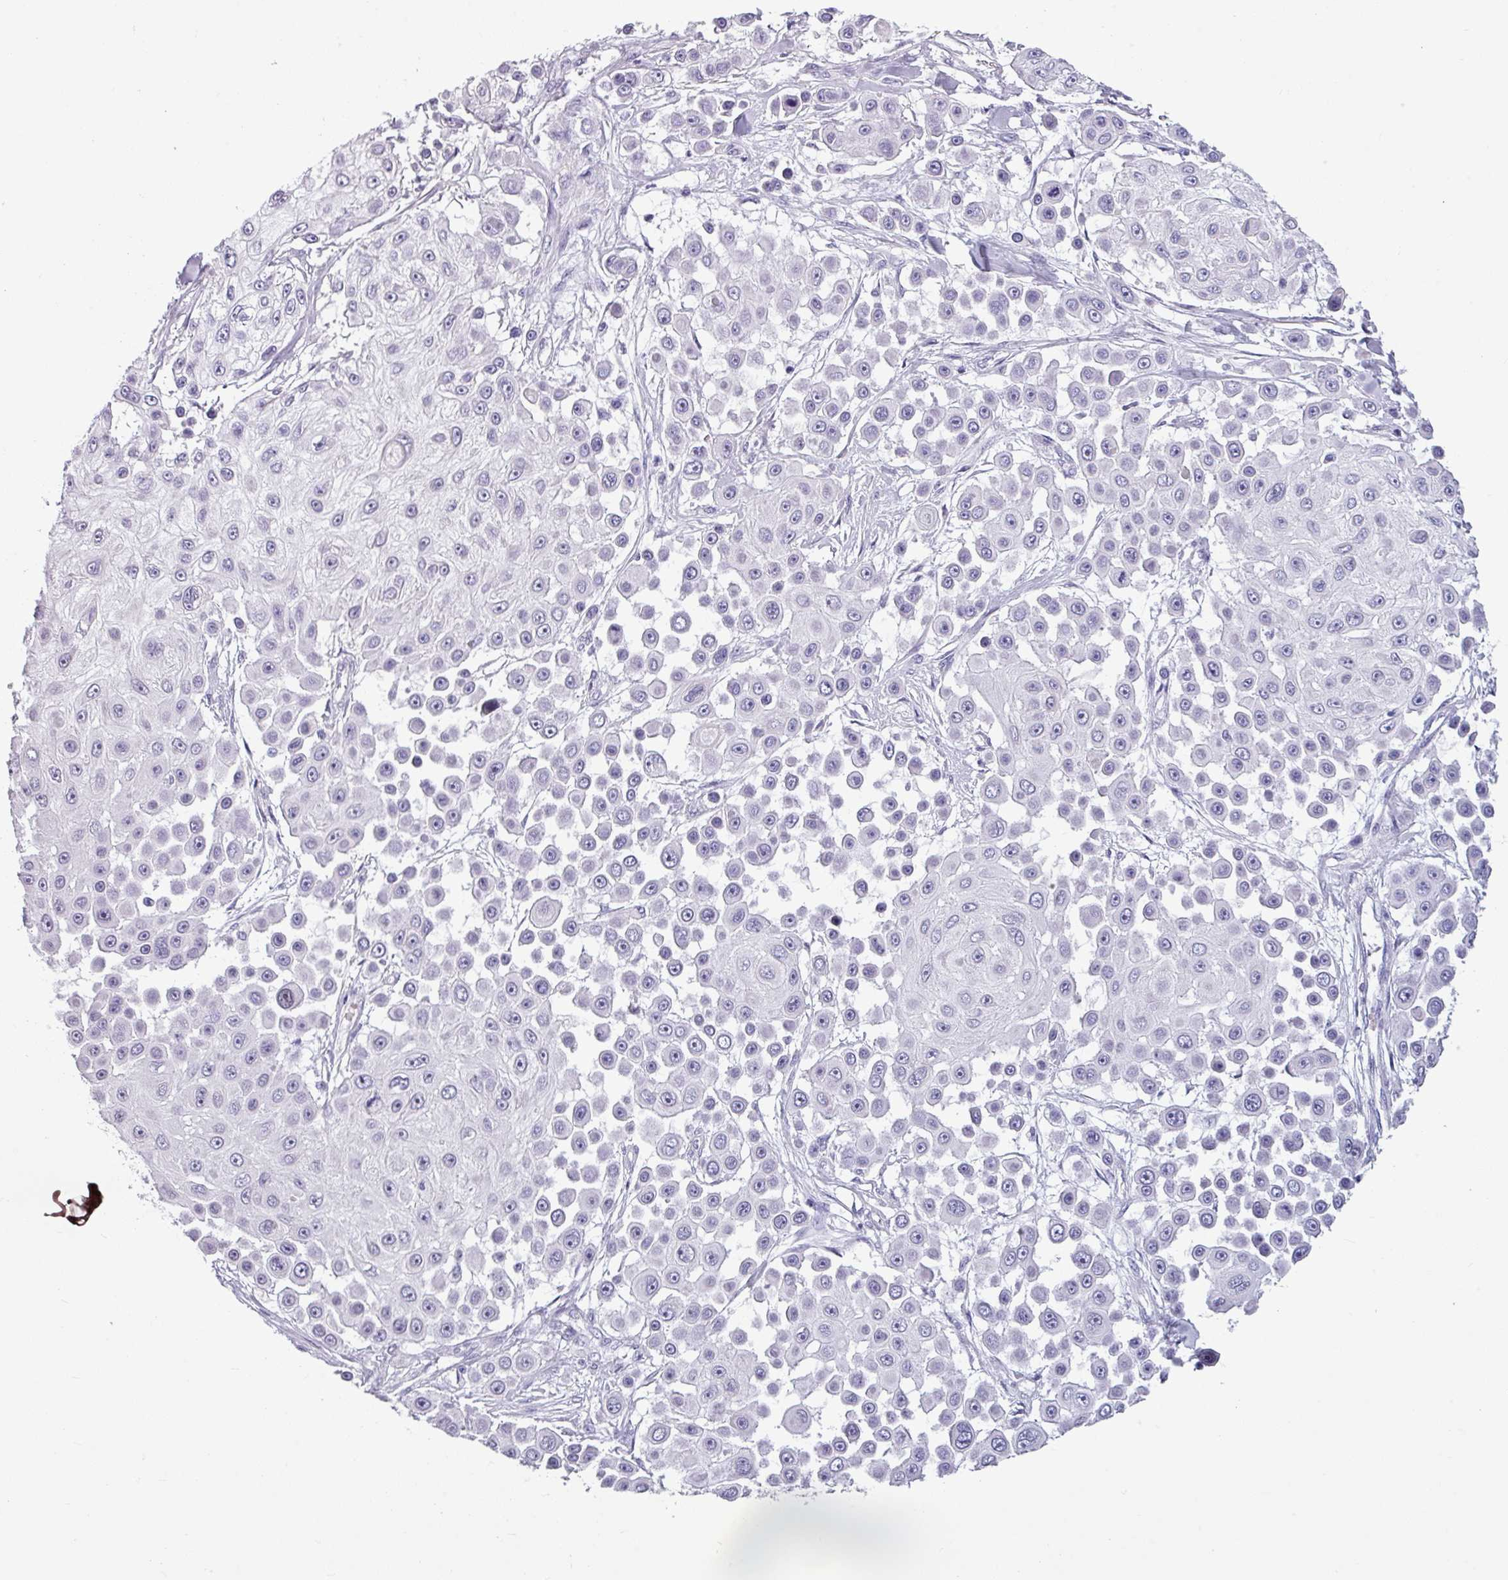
{"staining": {"intensity": "negative", "quantity": "none", "location": "none"}, "tissue": "skin cancer", "cell_type": "Tumor cells", "image_type": "cancer", "snomed": [{"axis": "morphology", "description": "Squamous cell carcinoma, NOS"}, {"axis": "topography", "description": "Skin"}], "caption": "Tumor cells show no significant protein staining in skin cancer. (Brightfield microscopy of DAB (3,3'-diaminobenzidine) immunohistochemistry (IHC) at high magnification).", "gene": "SRGAP1", "patient": {"sex": "male", "age": 67}}